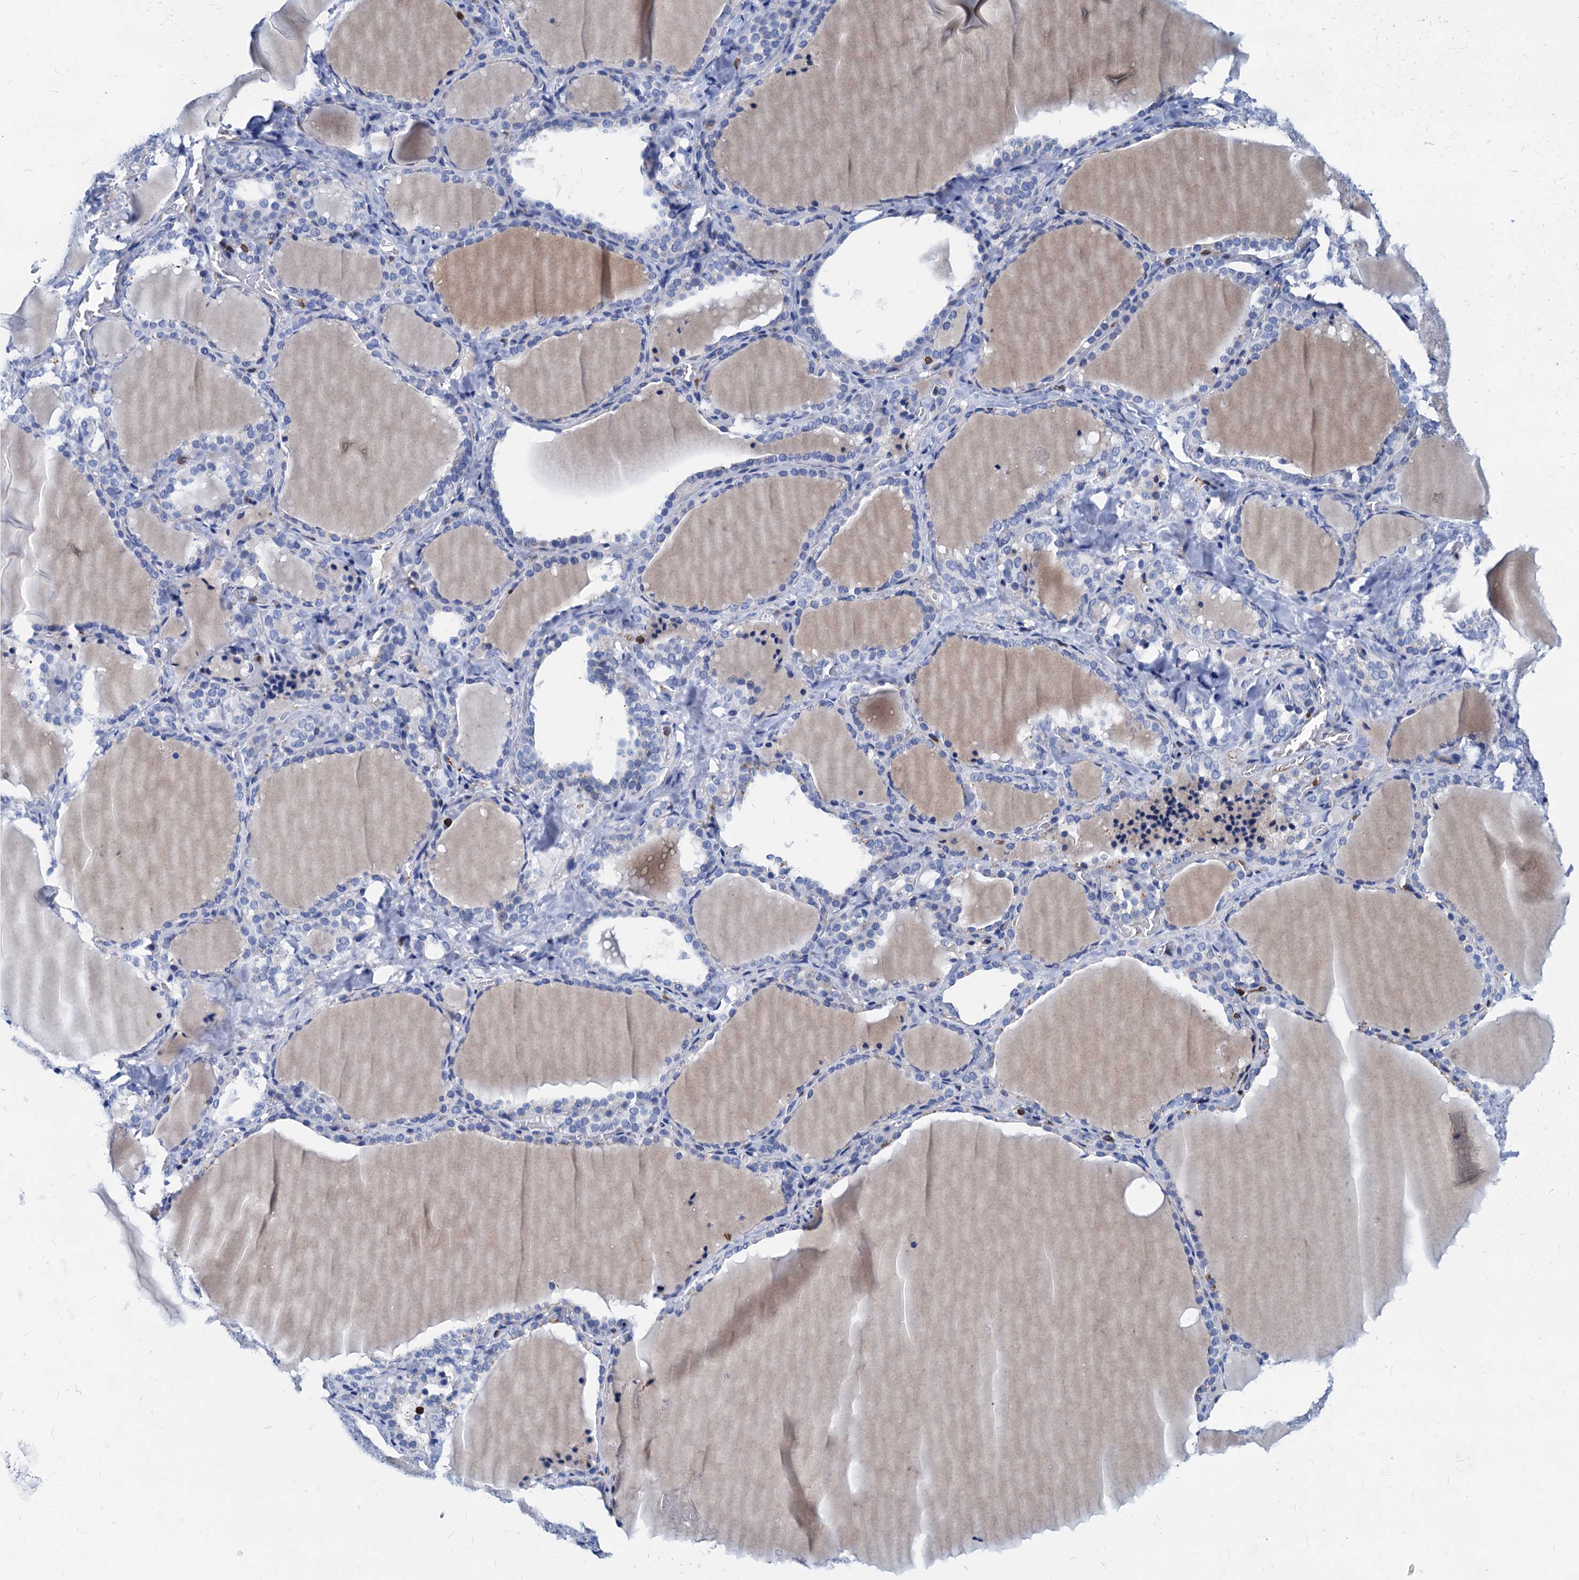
{"staining": {"intensity": "moderate", "quantity": "<25%", "location": "cytoplasmic/membranous"}, "tissue": "thyroid gland", "cell_type": "Glandular cells", "image_type": "normal", "snomed": [{"axis": "morphology", "description": "Normal tissue, NOS"}, {"axis": "topography", "description": "Thyroid gland"}], "caption": "A micrograph showing moderate cytoplasmic/membranous positivity in approximately <25% of glandular cells in normal thyroid gland, as visualized by brown immunohistochemical staining.", "gene": "LCP2", "patient": {"sex": "female", "age": 22}}